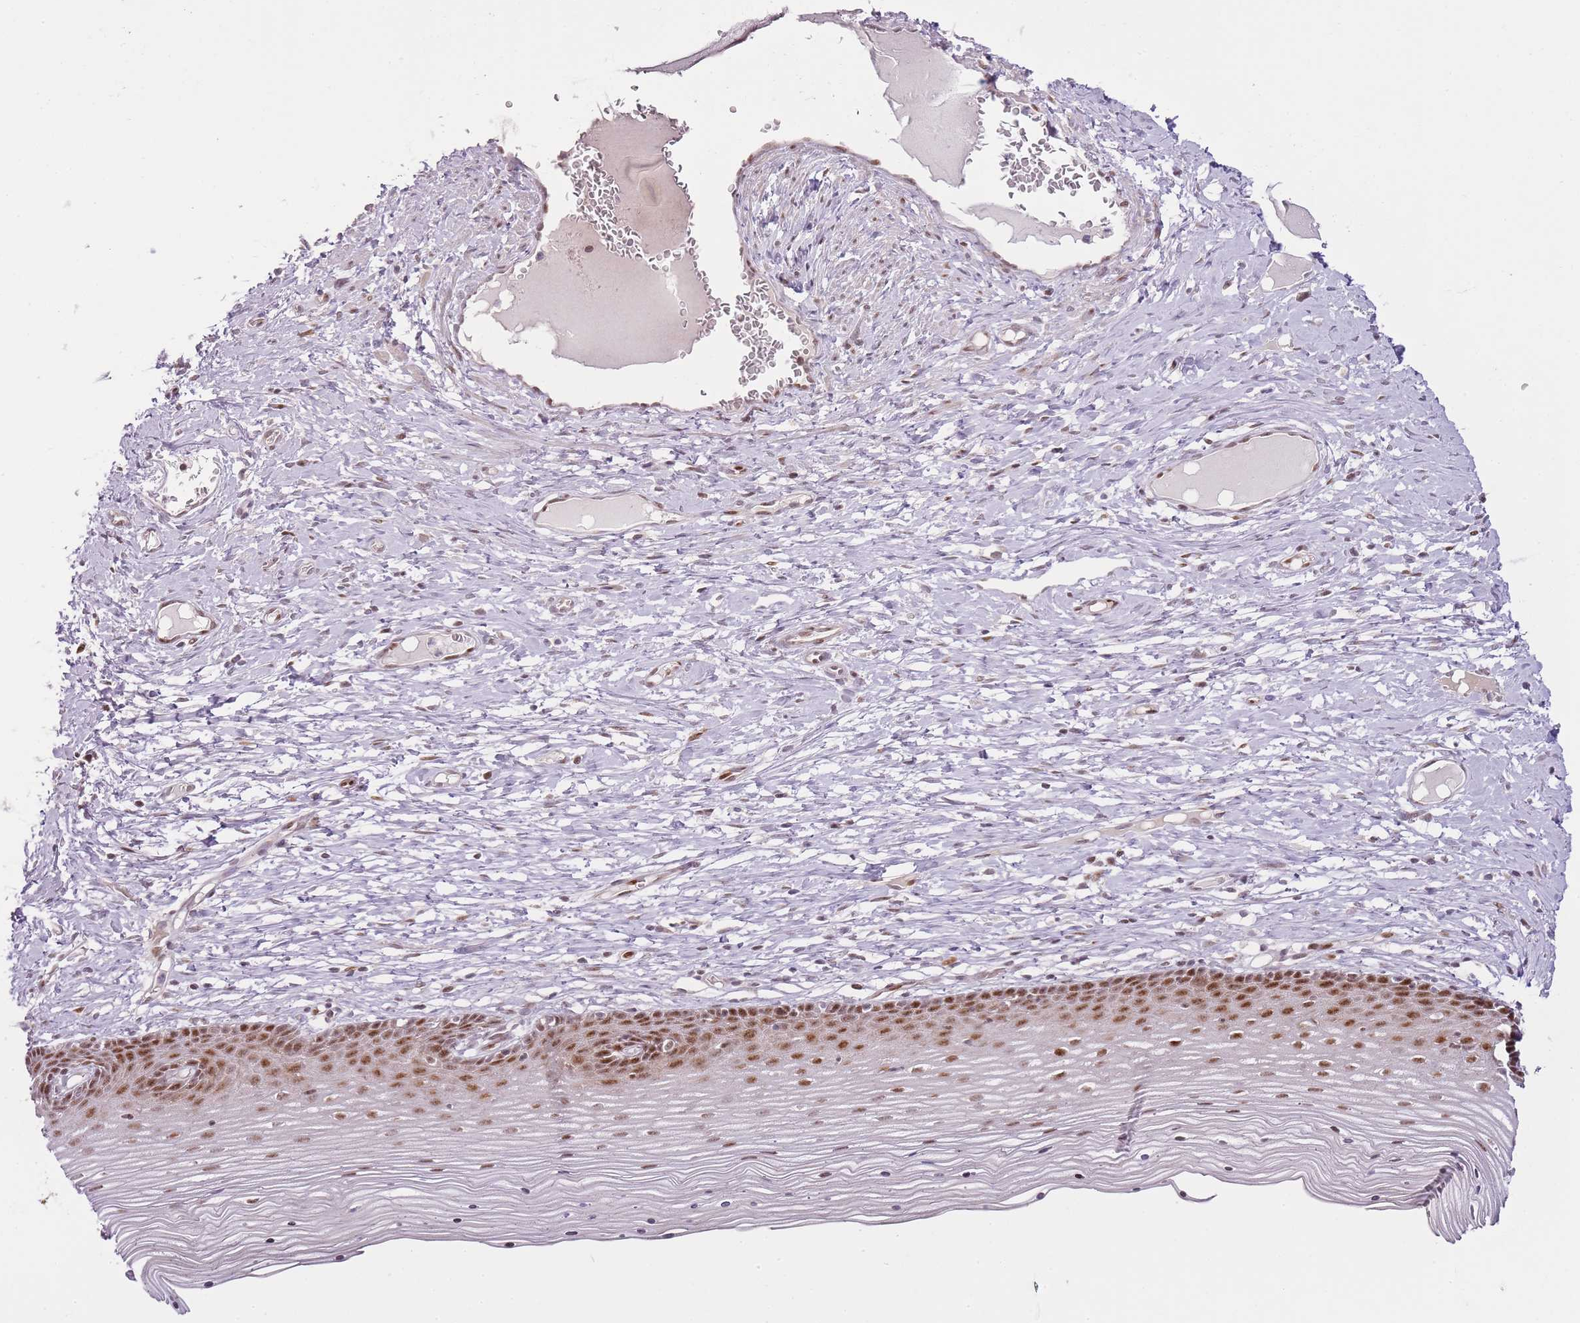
{"staining": {"intensity": "strong", "quantity": ">75%", "location": "nuclear"}, "tissue": "cervix", "cell_type": "Glandular cells", "image_type": "normal", "snomed": [{"axis": "morphology", "description": "Normal tissue, NOS"}, {"axis": "topography", "description": "Cervix"}], "caption": "IHC micrograph of unremarkable human cervix stained for a protein (brown), which displays high levels of strong nuclear staining in about >75% of glandular cells.", "gene": "OGG1", "patient": {"sex": "female", "age": 42}}